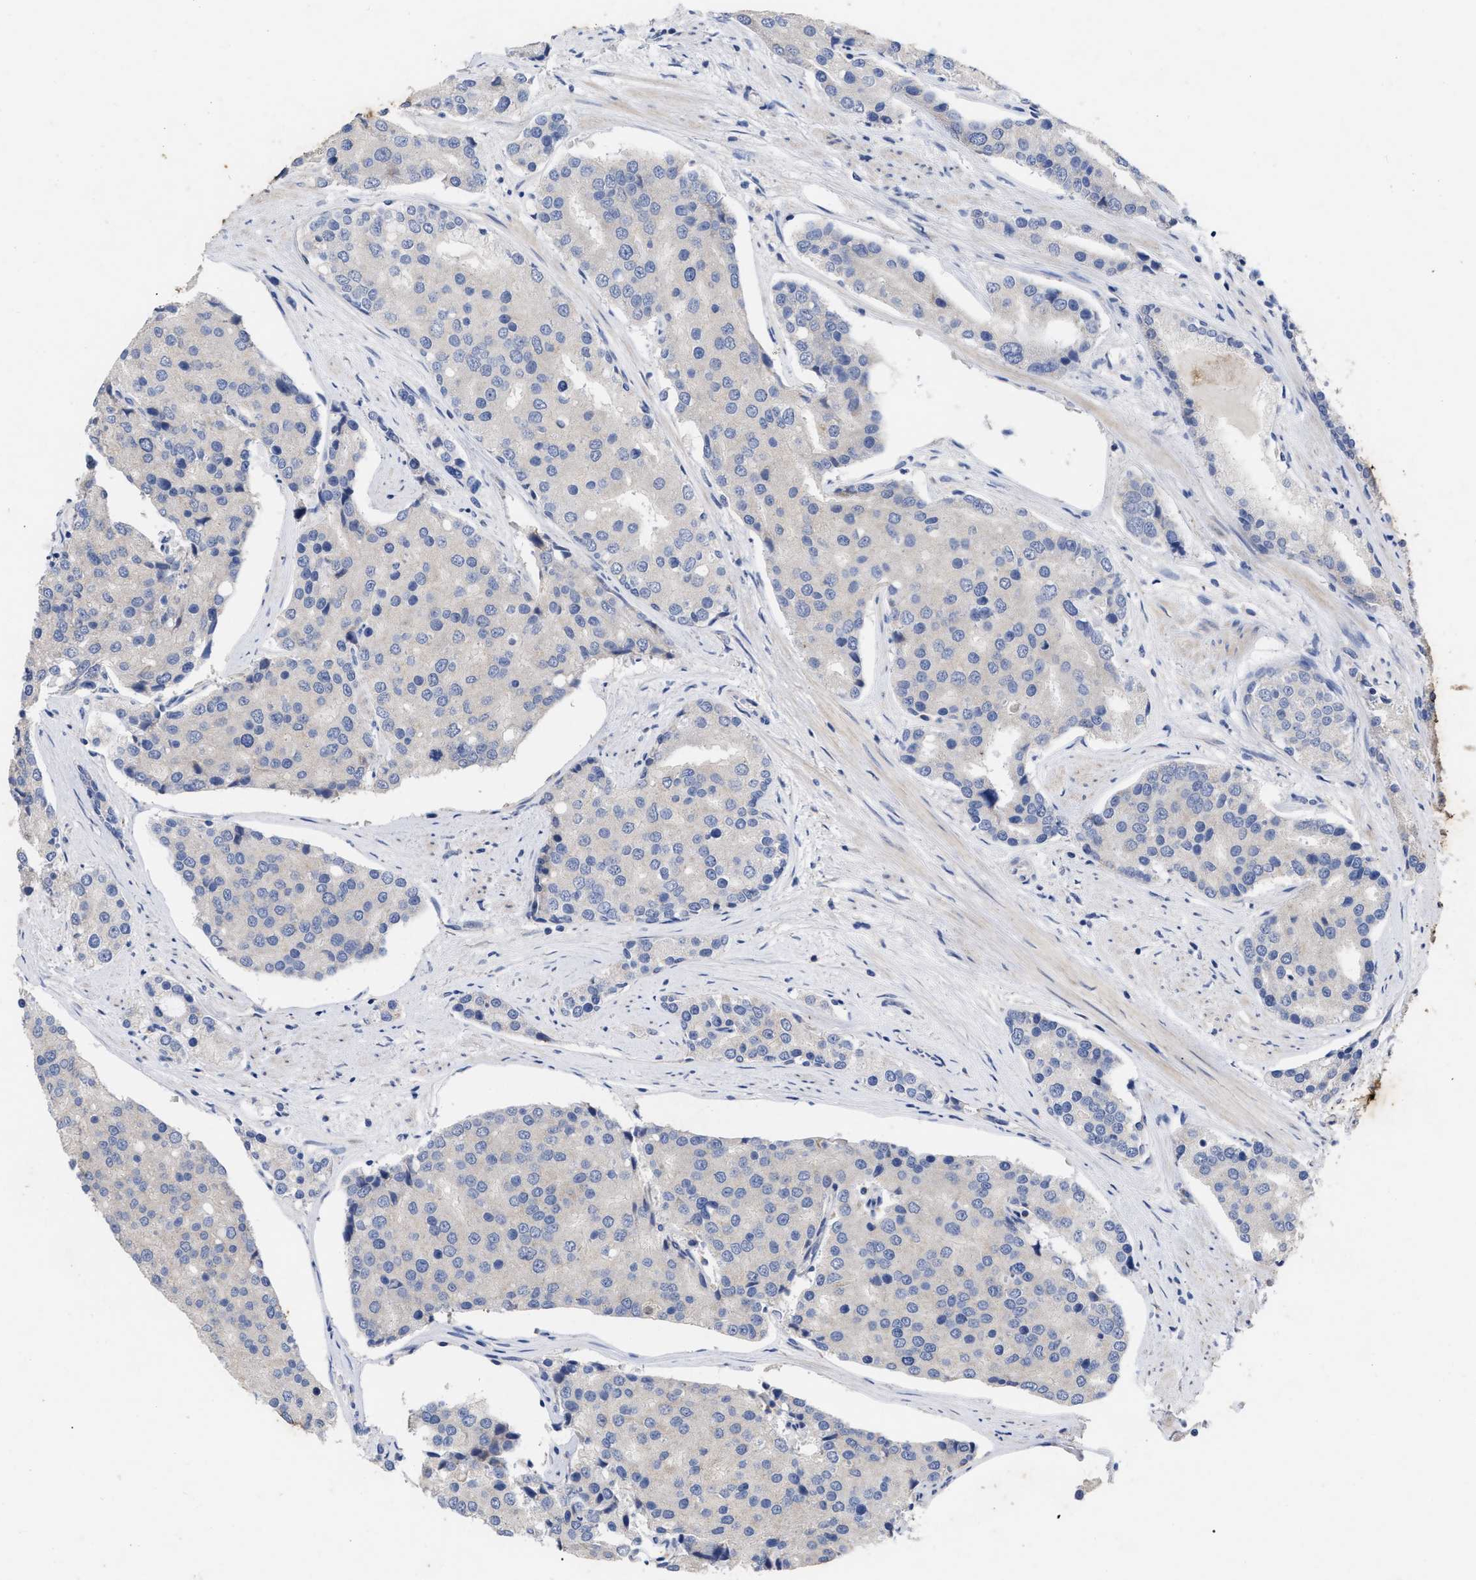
{"staining": {"intensity": "negative", "quantity": "none", "location": "none"}, "tissue": "prostate cancer", "cell_type": "Tumor cells", "image_type": "cancer", "snomed": [{"axis": "morphology", "description": "Adenocarcinoma, High grade"}, {"axis": "topography", "description": "Prostate"}], "caption": "Protein analysis of high-grade adenocarcinoma (prostate) shows no significant expression in tumor cells.", "gene": "VIP", "patient": {"sex": "male", "age": 50}}